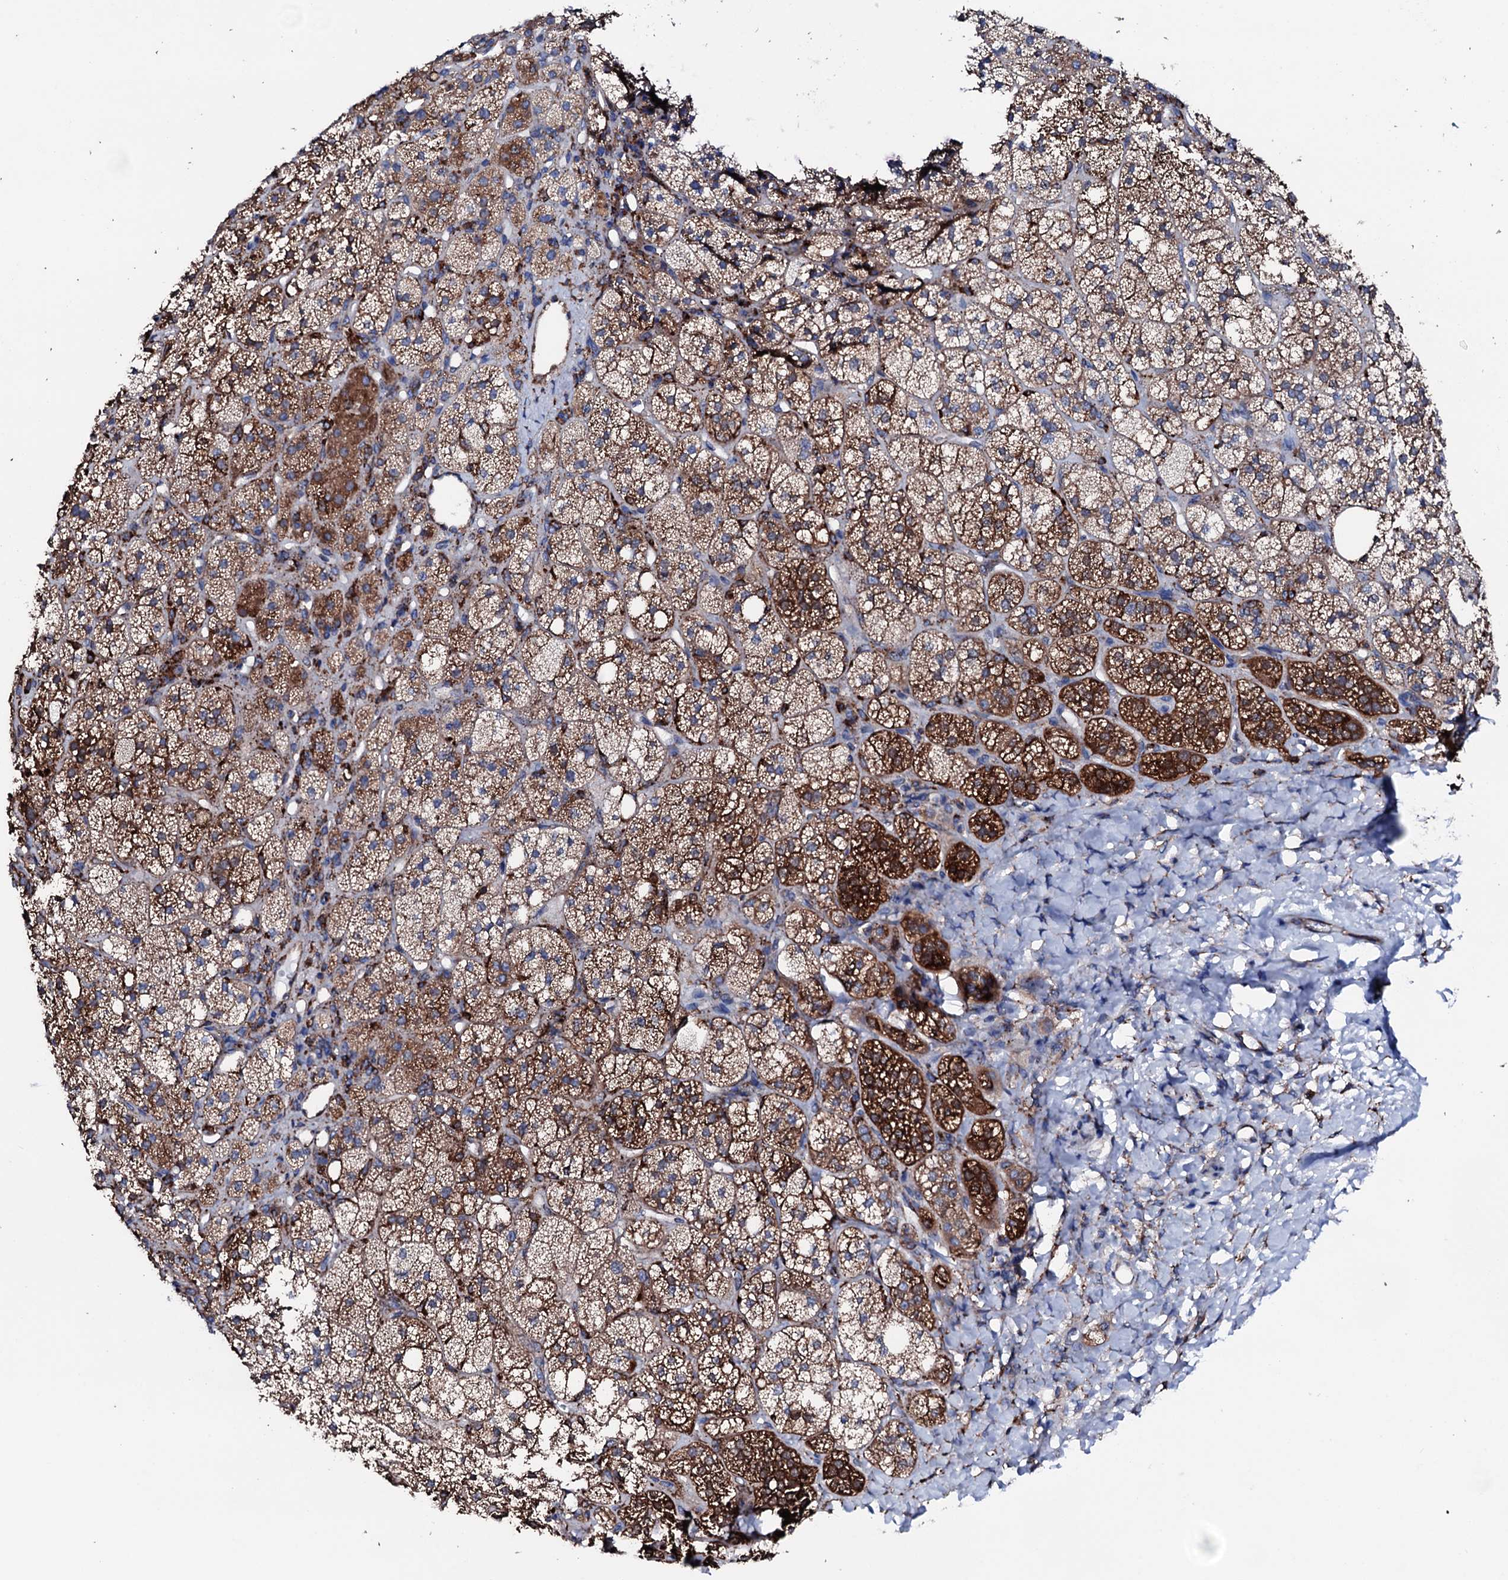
{"staining": {"intensity": "strong", "quantity": ">75%", "location": "cytoplasmic/membranous"}, "tissue": "adrenal gland", "cell_type": "Glandular cells", "image_type": "normal", "snomed": [{"axis": "morphology", "description": "Normal tissue, NOS"}, {"axis": "topography", "description": "Adrenal gland"}], "caption": "The image reveals immunohistochemical staining of benign adrenal gland. There is strong cytoplasmic/membranous expression is appreciated in about >75% of glandular cells. The protein is shown in brown color, while the nuclei are stained blue.", "gene": "AMDHD1", "patient": {"sex": "male", "age": 61}}